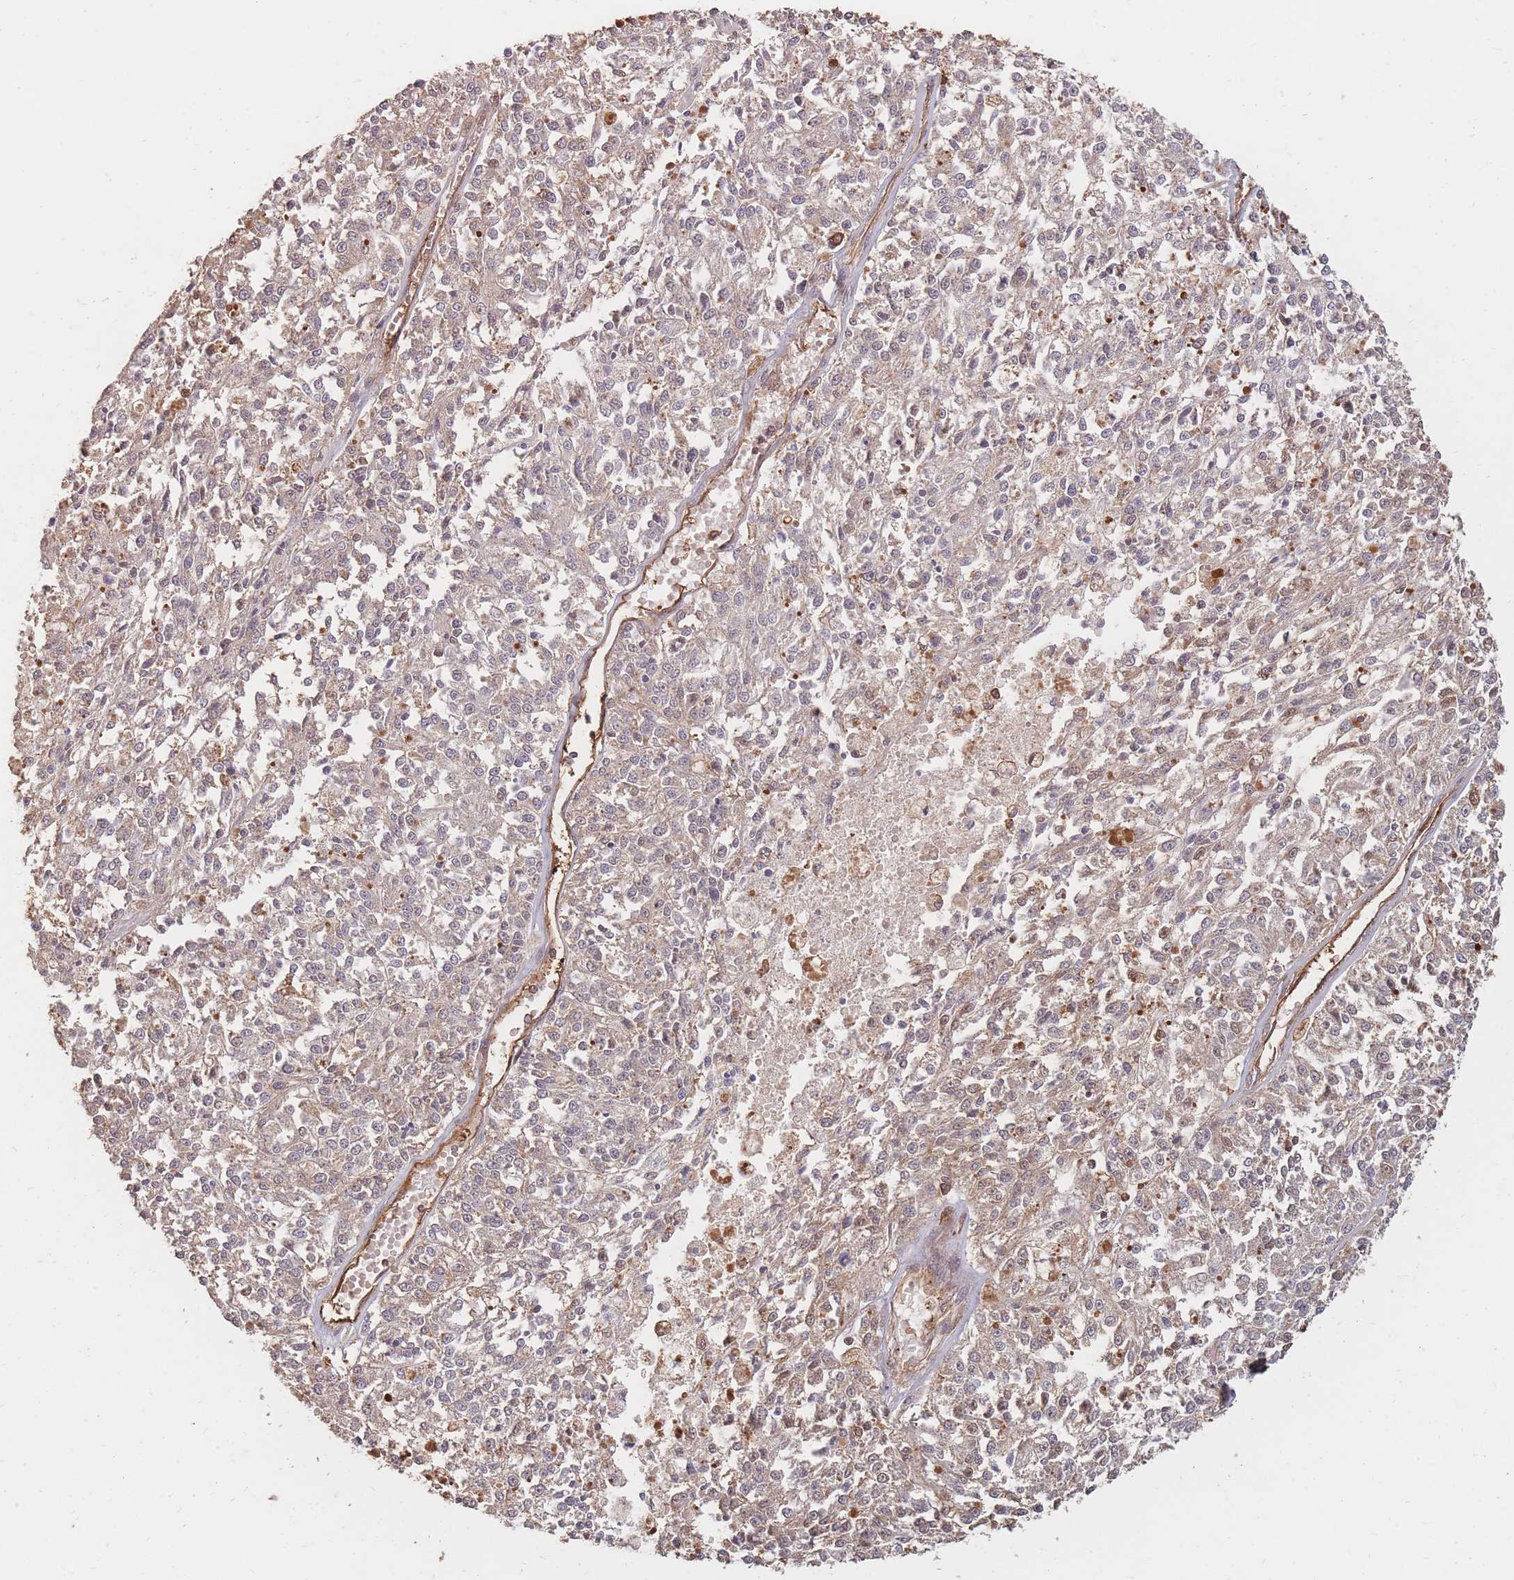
{"staining": {"intensity": "weak", "quantity": "25%-75%", "location": "cytoplasmic/membranous"}, "tissue": "melanoma", "cell_type": "Tumor cells", "image_type": "cancer", "snomed": [{"axis": "morphology", "description": "Malignant melanoma, NOS"}, {"axis": "topography", "description": "Skin"}], "caption": "Melanoma stained with a brown dye exhibits weak cytoplasmic/membranous positive staining in about 25%-75% of tumor cells.", "gene": "PLS3", "patient": {"sex": "female", "age": 64}}